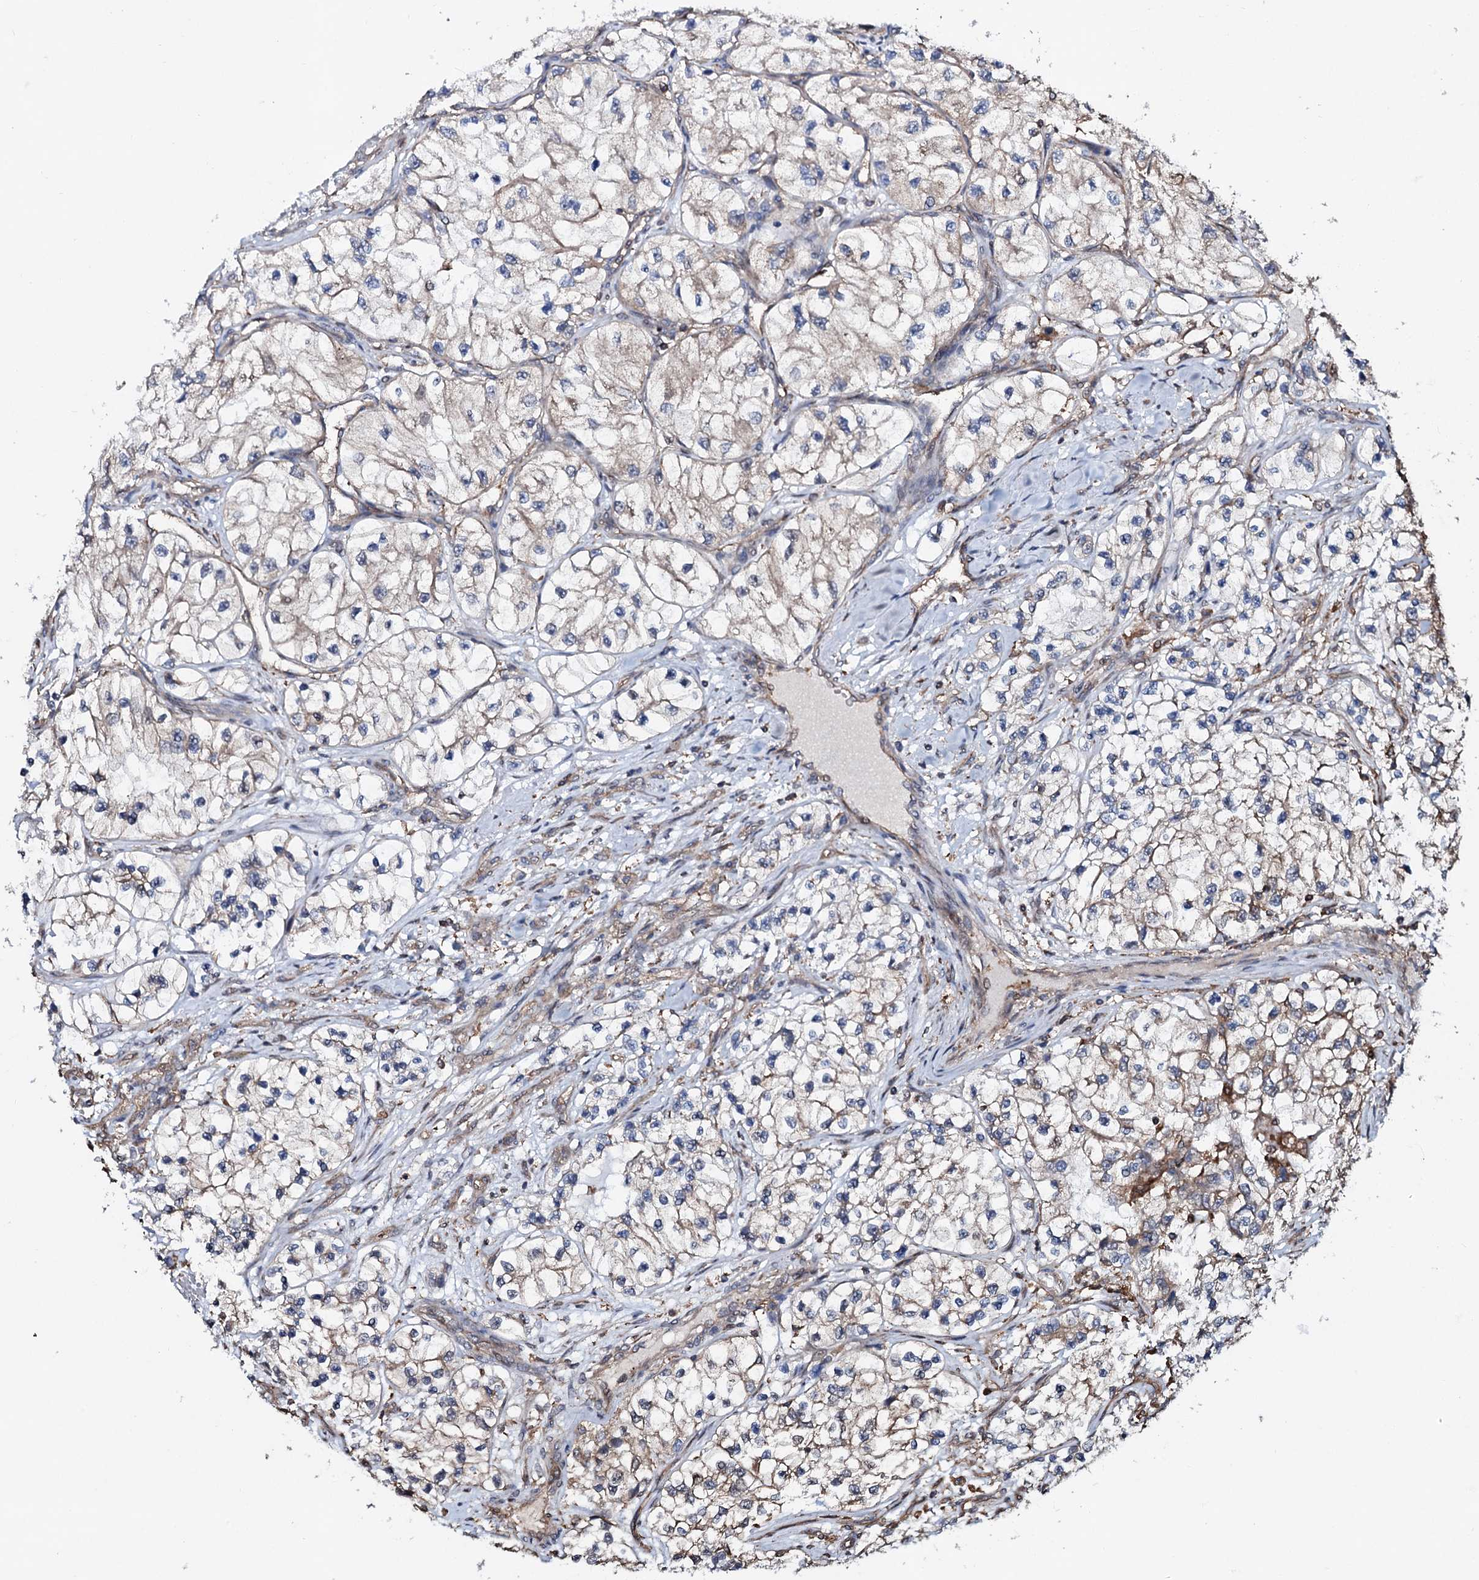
{"staining": {"intensity": "moderate", "quantity": "<25%", "location": "cytoplasmic/membranous"}, "tissue": "renal cancer", "cell_type": "Tumor cells", "image_type": "cancer", "snomed": [{"axis": "morphology", "description": "Adenocarcinoma, NOS"}, {"axis": "topography", "description": "Kidney"}], "caption": "DAB immunohistochemical staining of renal cancer demonstrates moderate cytoplasmic/membranous protein staining in approximately <25% of tumor cells.", "gene": "COG6", "patient": {"sex": "female", "age": 57}}